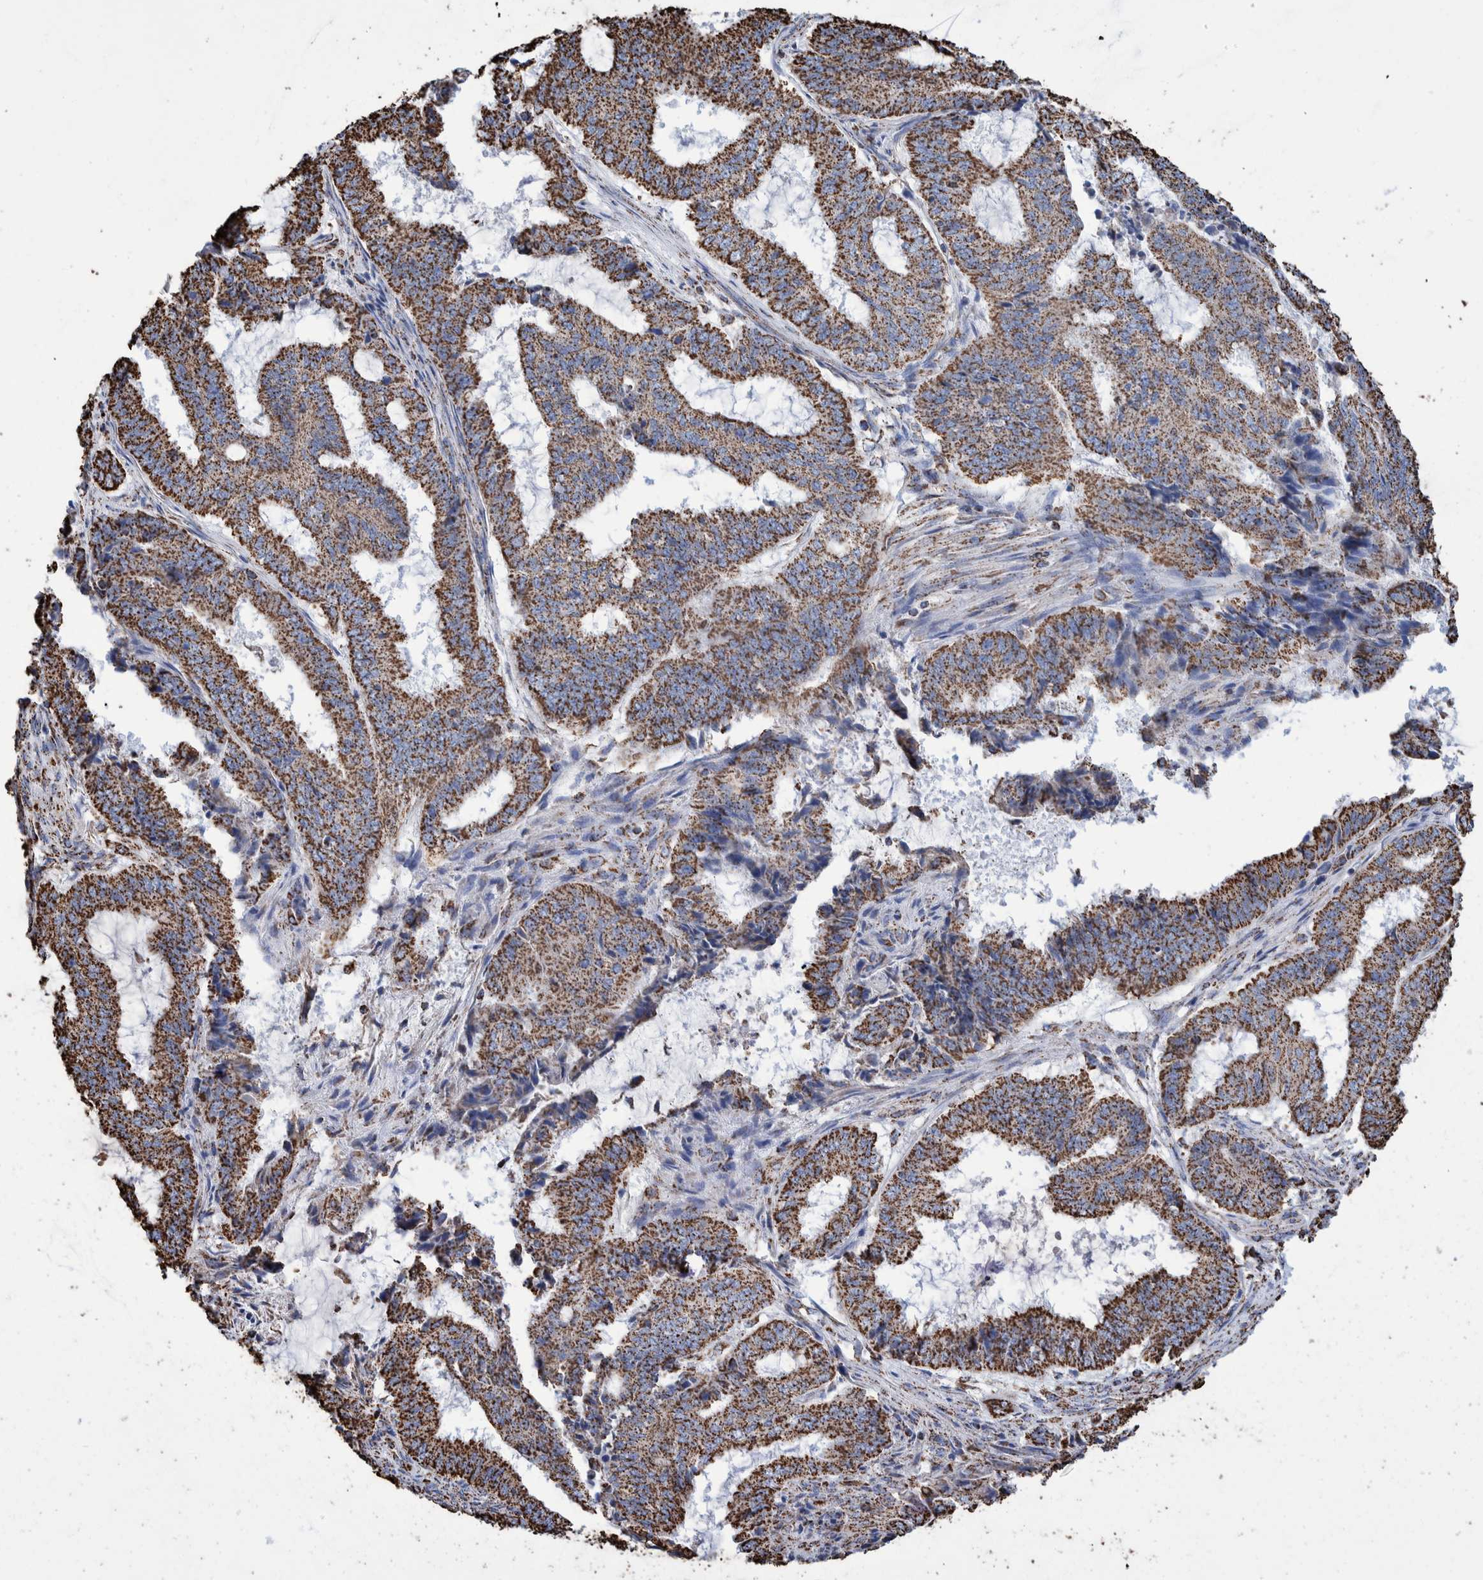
{"staining": {"intensity": "strong", "quantity": ">75%", "location": "cytoplasmic/membranous"}, "tissue": "endometrial cancer", "cell_type": "Tumor cells", "image_type": "cancer", "snomed": [{"axis": "morphology", "description": "Adenocarcinoma, NOS"}, {"axis": "topography", "description": "Endometrium"}], "caption": "DAB (3,3'-diaminobenzidine) immunohistochemical staining of human endometrial cancer (adenocarcinoma) exhibits strong cytoplasmic/membranous protein expression in about >75% of tumor cells.", "gene": "VPS26C", "patient": {"sex": "female", "age": 51}}